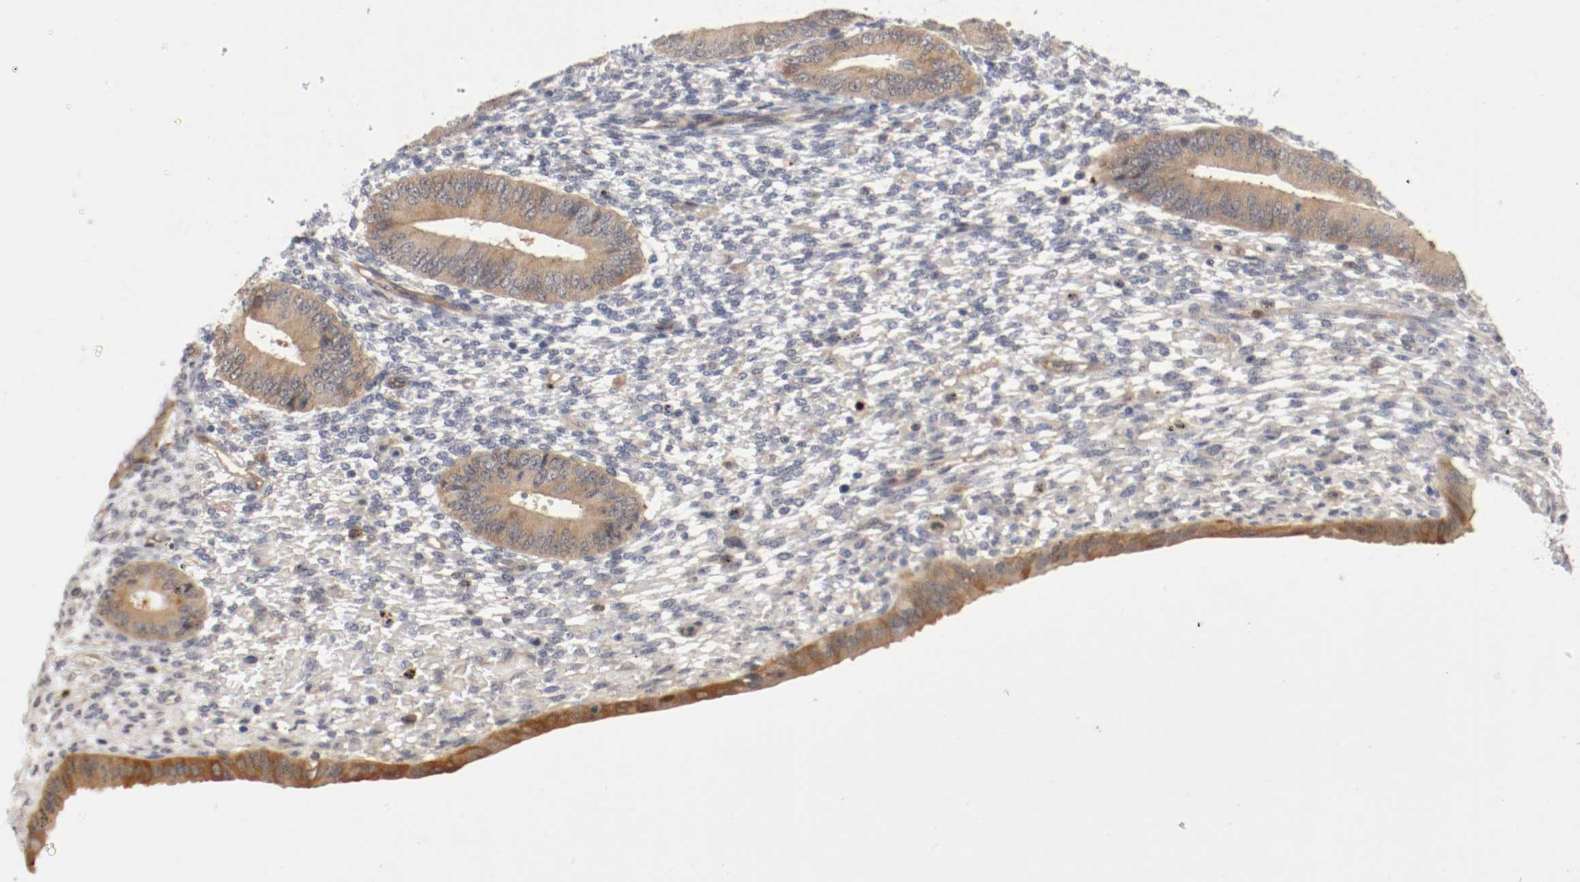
{"staining": {"intensity": "weak", "quantity": "<25%", "location": "cytoplasmic/membranous"}, "tissue": "endometrium", "cell_type": "Cells in endometrial stroma", "image_type": "normal", "snomed": [{"axis": "morphology", "description": "Normal tissue, NOS"}, {"axis": "topography", "description": "Endometrium"}], "caption": "Histopathology image shows no significant protein expression in cells in endometrial stroma of benign endometrium.", "gene": "RBM23", "patient": {"sex": "female", "age": 42}}